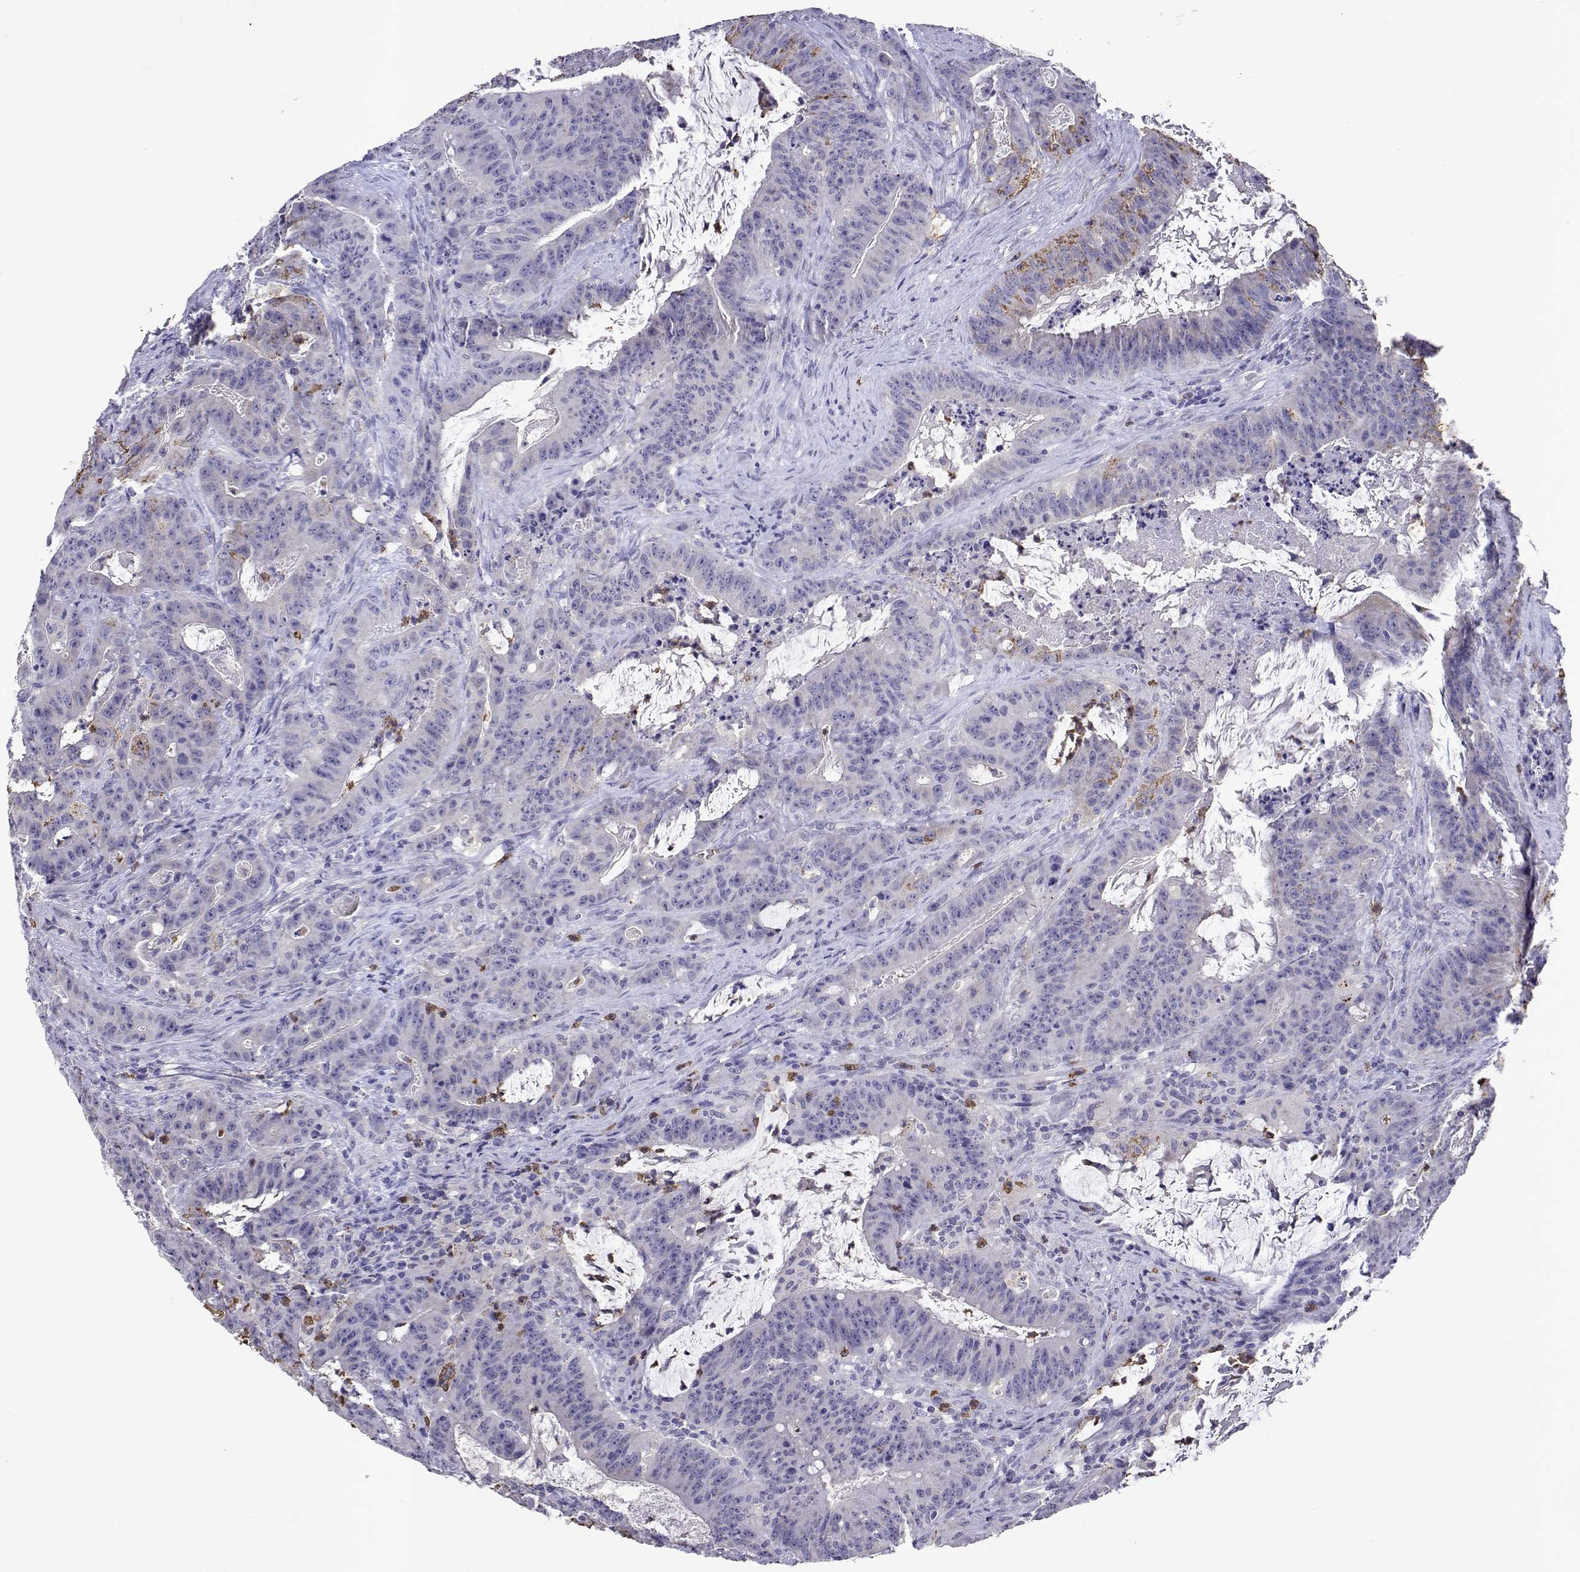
{"staining": {"intensity": "negative", "quantity": "none", "location": "none"}, "tissue": "colorectal cancer", "cell_type": "Tumor cells", "image_type": "cancer", "snomed": [{"axis": "morphology", "description": "Adenocarcinoma, NOS"}, {"axis": "topography", "description": "Colon"}], "caption": "There is no significant staining in tumor cells of colorectal cancer (adenocarcinoma). The staining is performed using DAB (3,3'-diaminobenzidine) brown chromogen with nuclei counter-stained in using hematoxylin.", "gene": "DUSP28", "patient": {"sex": "male", "age": 33}}